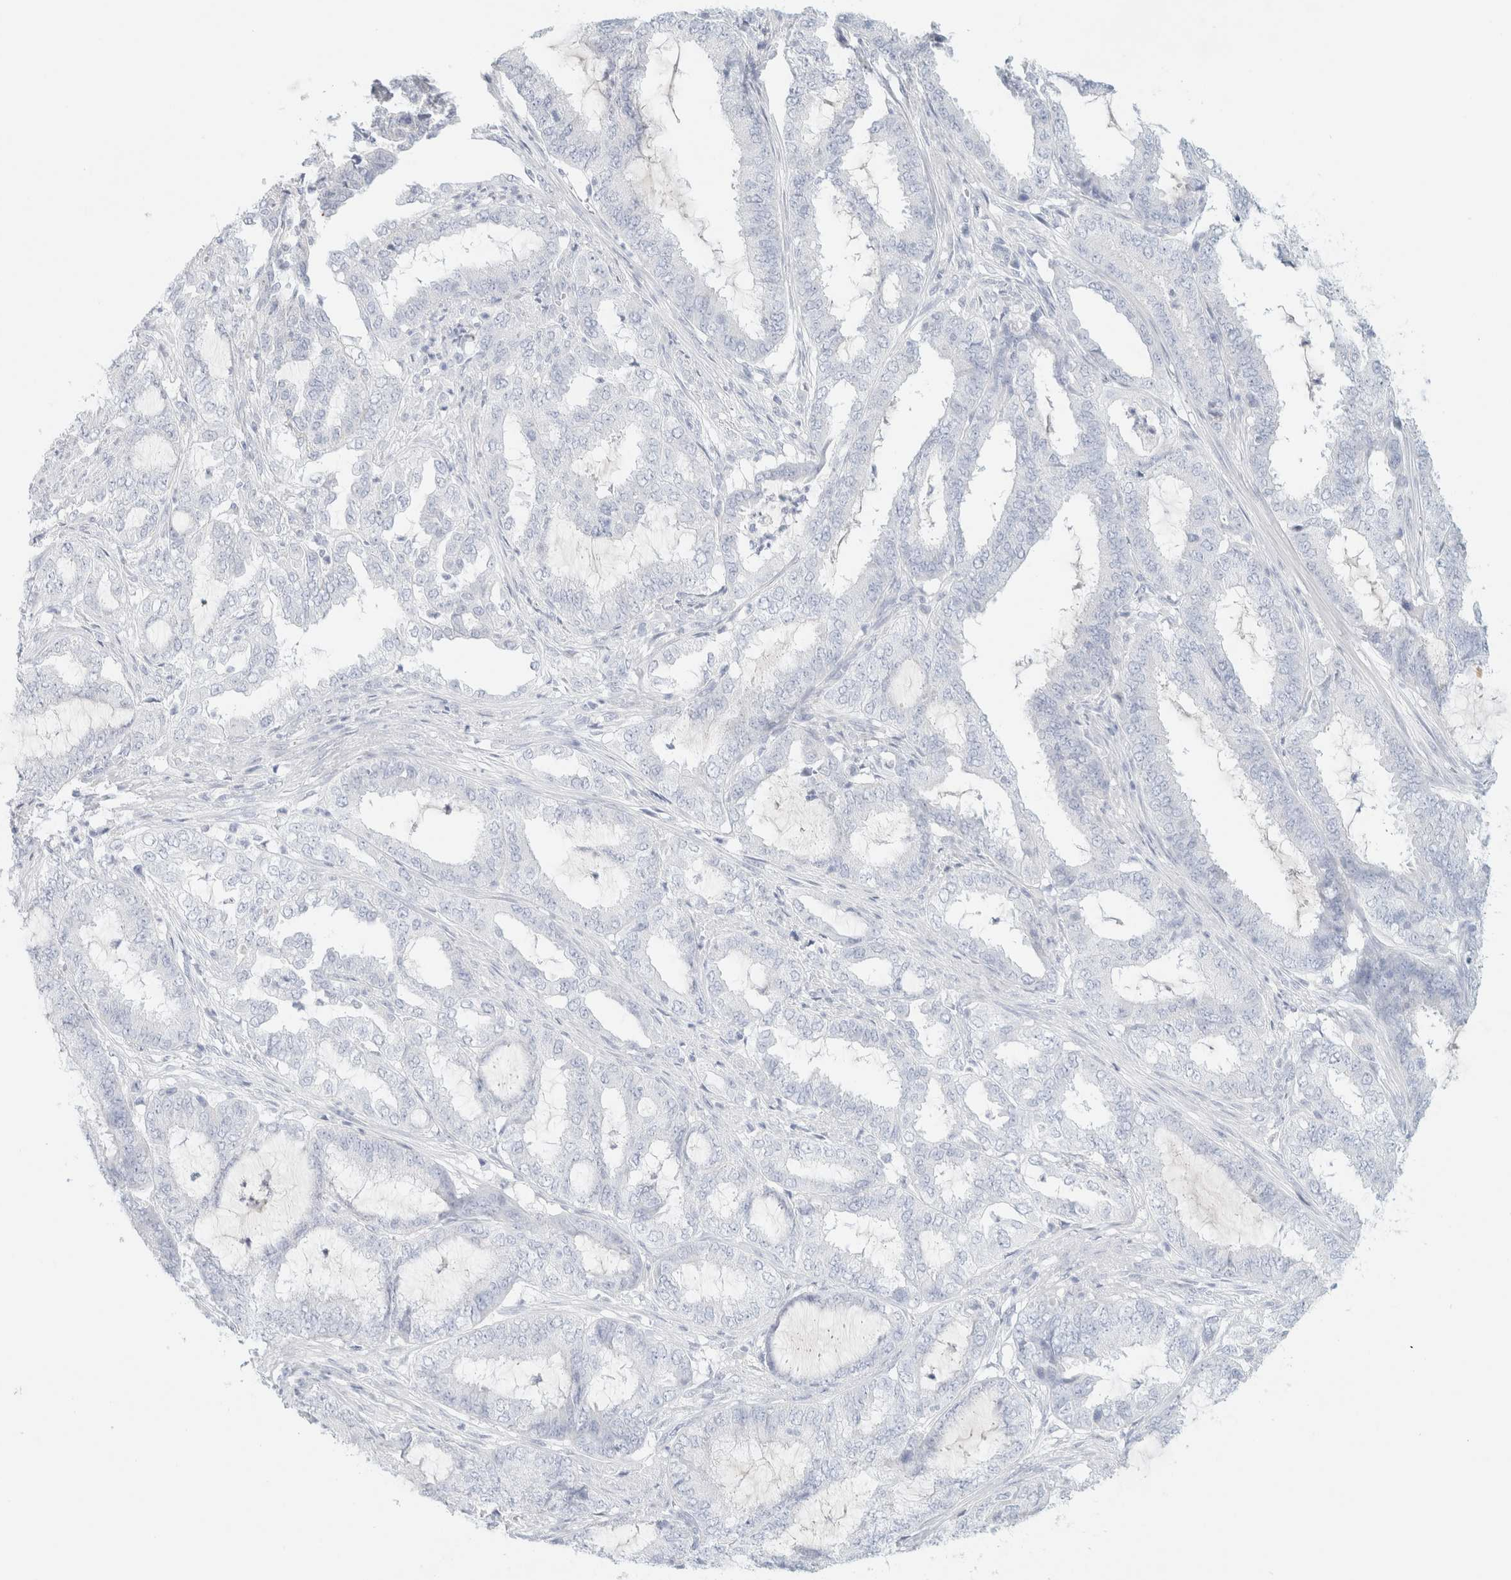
{"staining": {"intensity": "negative", "quantity": "none", "location": "none"}, "tissue": "endometrial cancer", "cell_type": "Tumor cells", "image_type": "cancer", "snomed": [{"axis": "morphology", "description": "Adenocarcinoma, NOS"}, {"axis": "topography", "description": "Endometrium"}], "caption": "High power microscopy photomicrograph of an immunohistochemistry micrograph of endometrial cancer (adenocarcinoma), revealing no significant expression in tumor cells. (DAB (3,3'-diaminobenzidine) immunohistochemistry (IHC), high magnification).", "gene": "HEXD", "patient": {"sex": "female", "age": 51}}